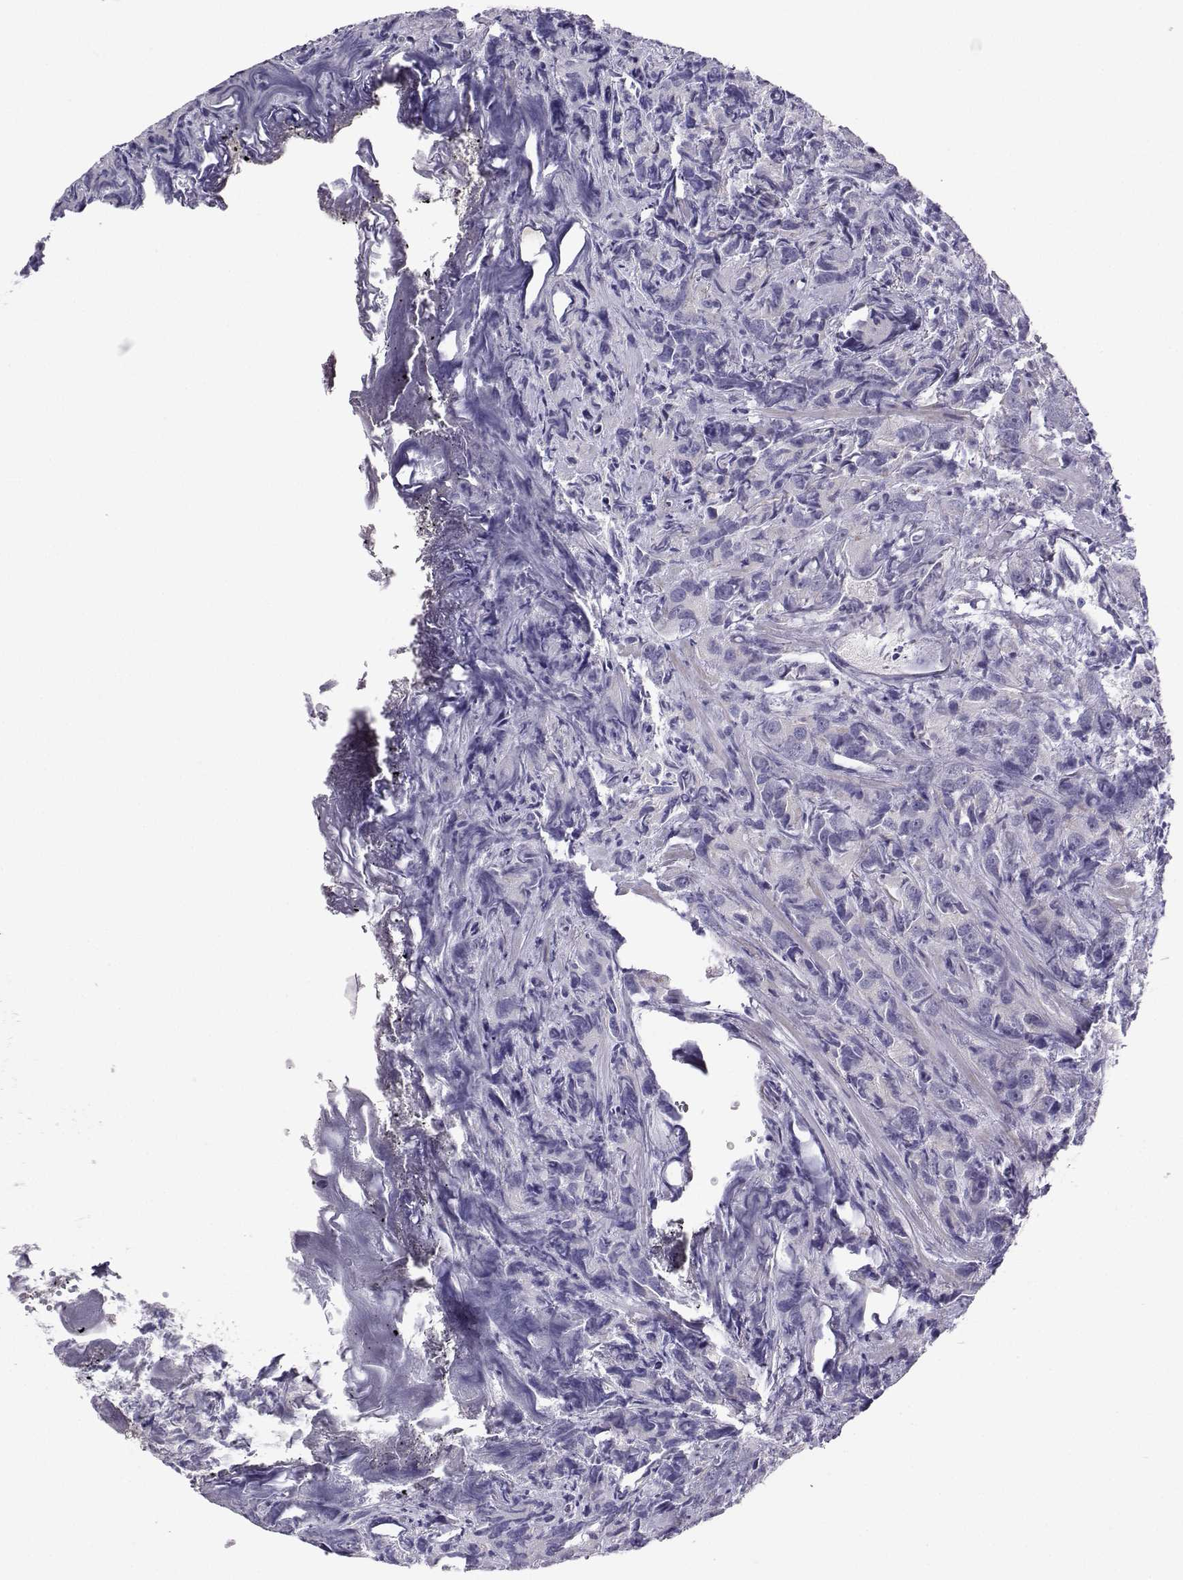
{"staining": {"intensity": "negative", "quantity": "none", "location": "none"}, "tissue": "prostate cancer", "cell_type": "Tumor cells", "image_type": "cancer", "snomed": [{"axis": "morphology", "description": "Adenocarcinoma, High grade"}, {"axis": "topography", "description": "Prostate"}], "caption": "This is an immunohistochemistry (IHC) image of prostate adenocarcinoma (high-grade). There is no staining in tumor cells.", "gene": "TEDC2", "patient": {"sex": "male", "age": 90}}